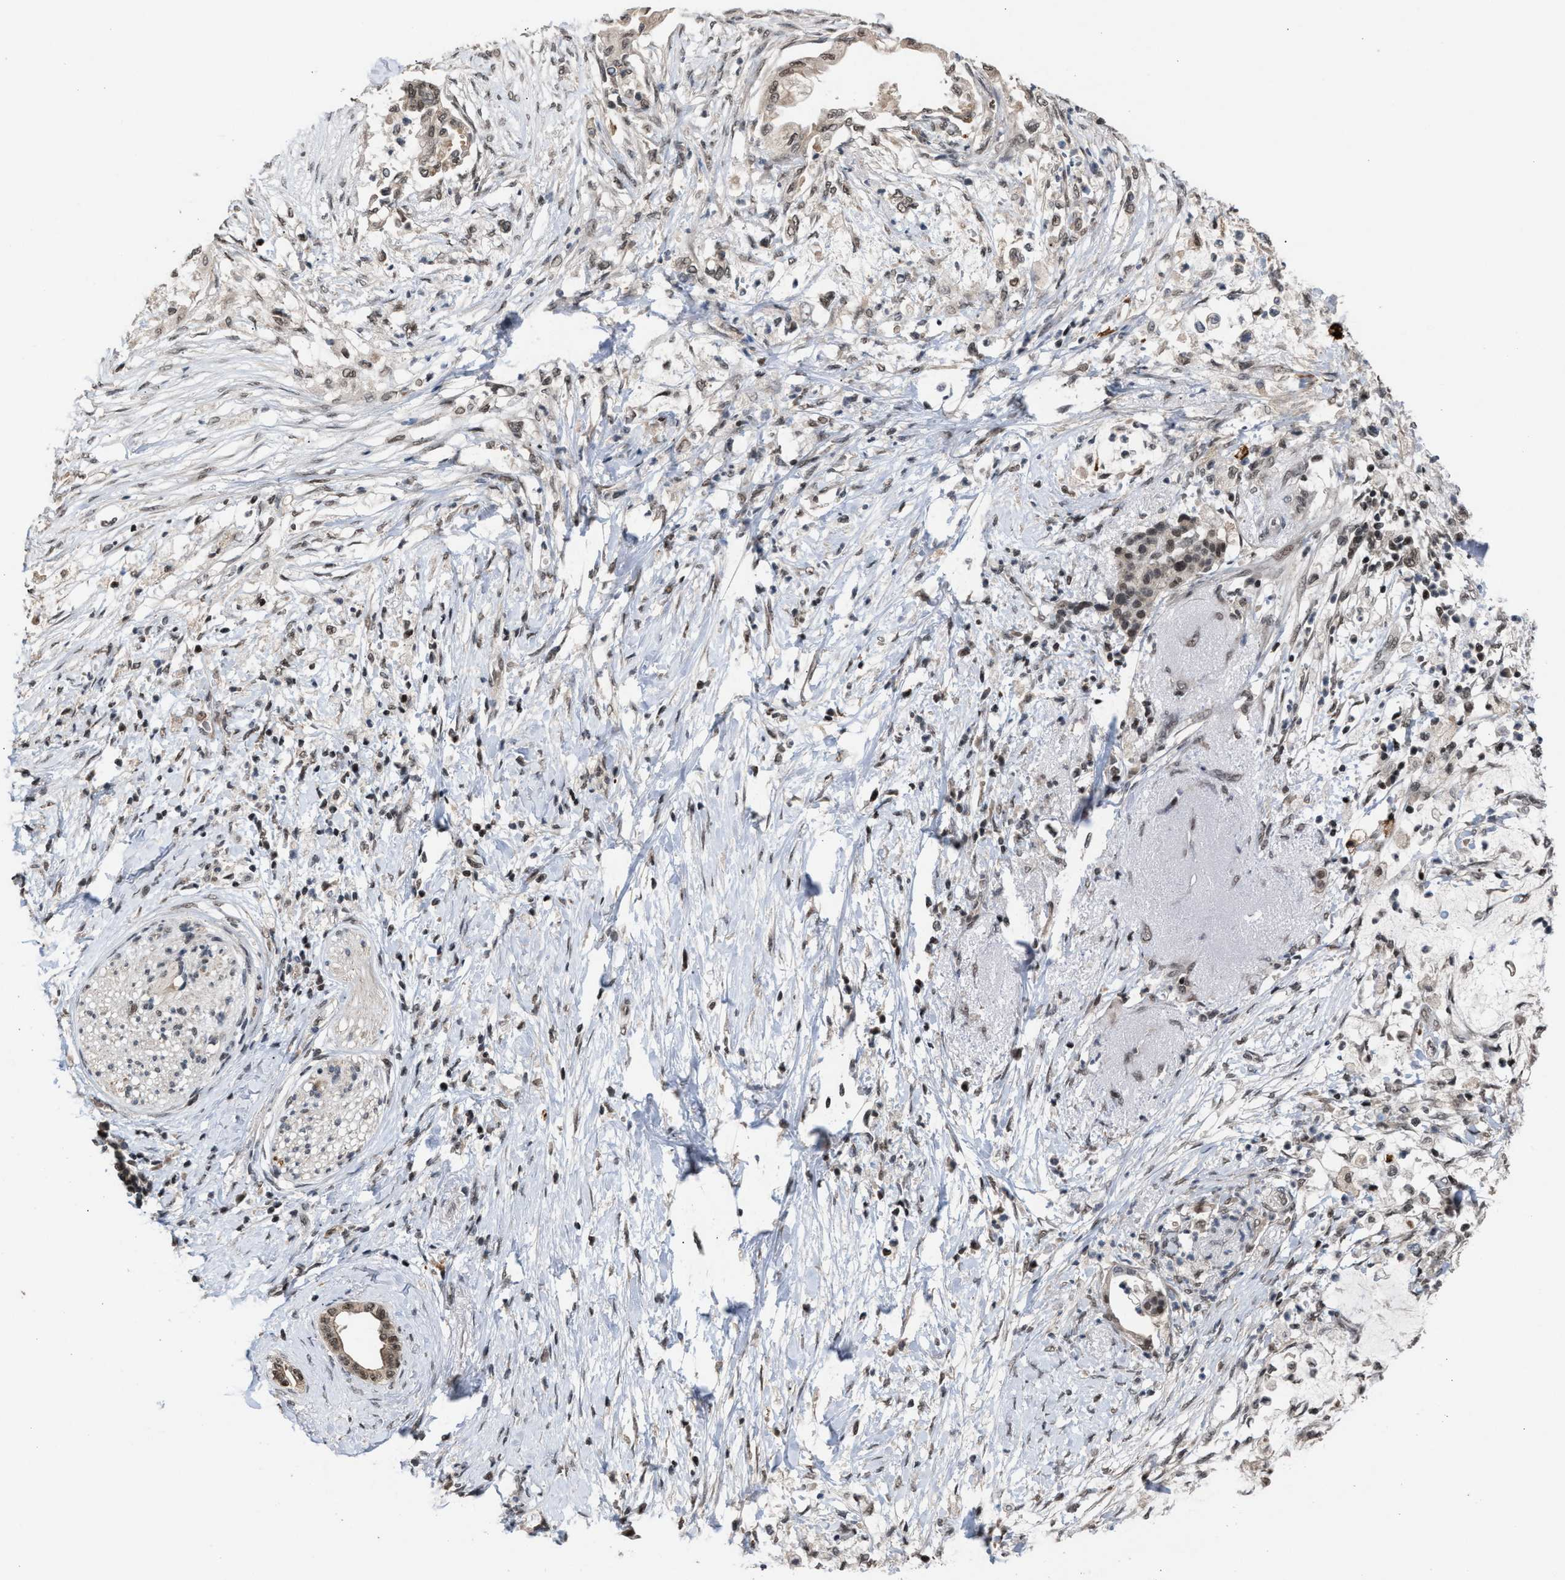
{"staining": {"intensity": "weak", "quantity": ">75%", "location": "nuclear"}, "tissue": "pancreatic cancer", "cell_type": "Tumor cells", "image_type": "cancer", "snomed": [{"axis": "morphology", "description": "Normal tissue, NOS"}, {"axis": "morphology", "description": "Adenocarcinoma, NOS"}, {"axis": "topography", "description": "Pancreas"}, {"axis": "topography", "description": "Duodenum"}], "caption": "An IHC histopathology image of tumor tissue is shown. Protein staining in brown shows weak nuclear positivity in pancreatic cancer (adenocarcinoma) within tumor cells. (Brightfield microscopy of DAB IHC at high magnification).", "gene": "C9orf78", "patient": {"sex": "female", "age": 60}}